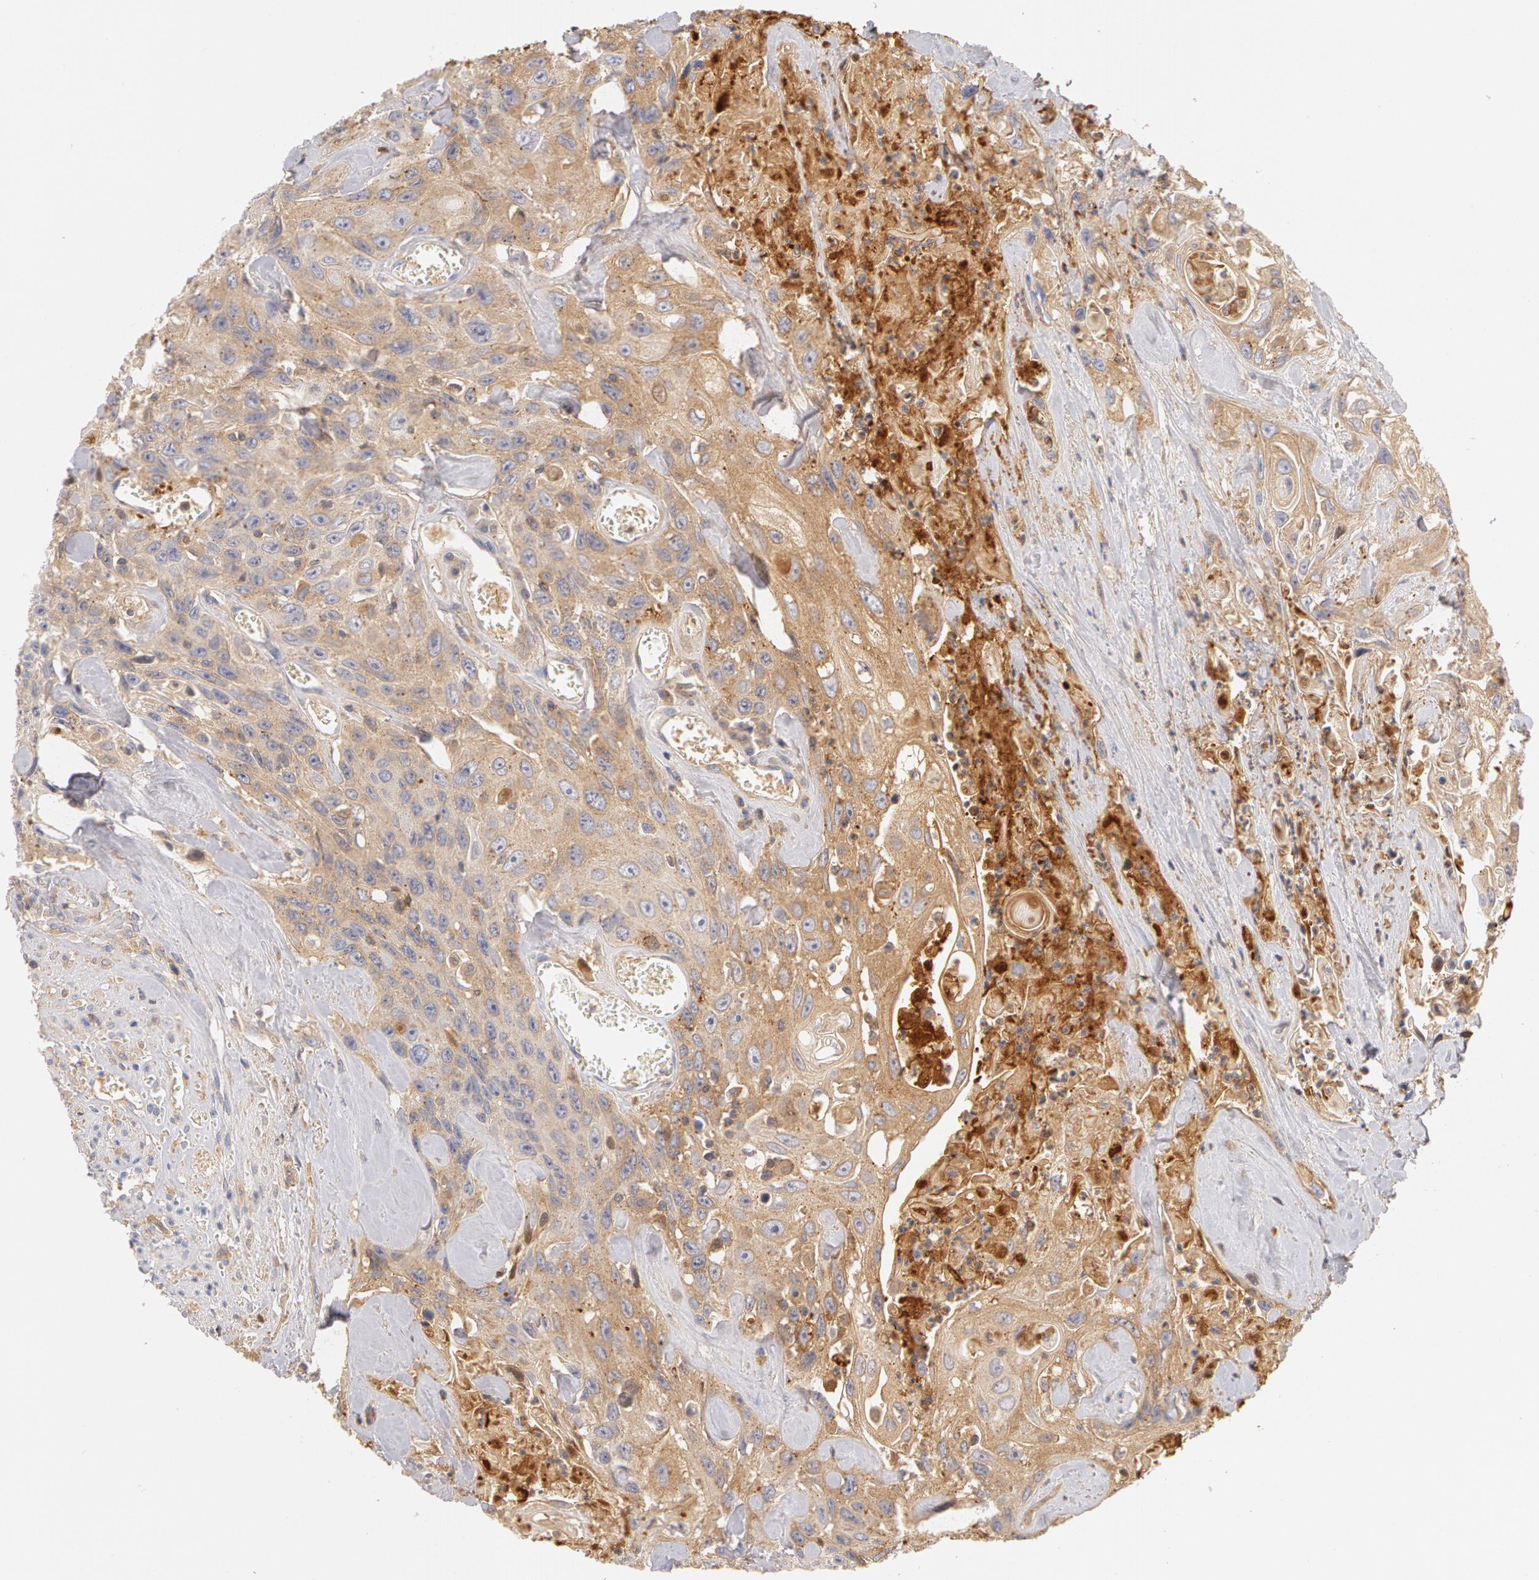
{"staining": {"intensity": "weak", "quantity": ">75%", "location": "cytoplasmic/membranous"}, "tissue": "urothelial cancer", "cell_type": "Tumor cells", "image_type": "cancer", "snomed": [{"axis": "morphology", "description": "Urothelial carcinoma, High grade"}, {"axis": "topography", "description": "Urinary bladder"}], "caption": "There is low levels of weak cytoplasmic/membranous positivity in tumor cells of urothelial carcinoma (high-grade), as demonstrated by immunohistochemical staining (brown color).", "gene": "GC", "patient": {"sex": "female", "age": 84}}